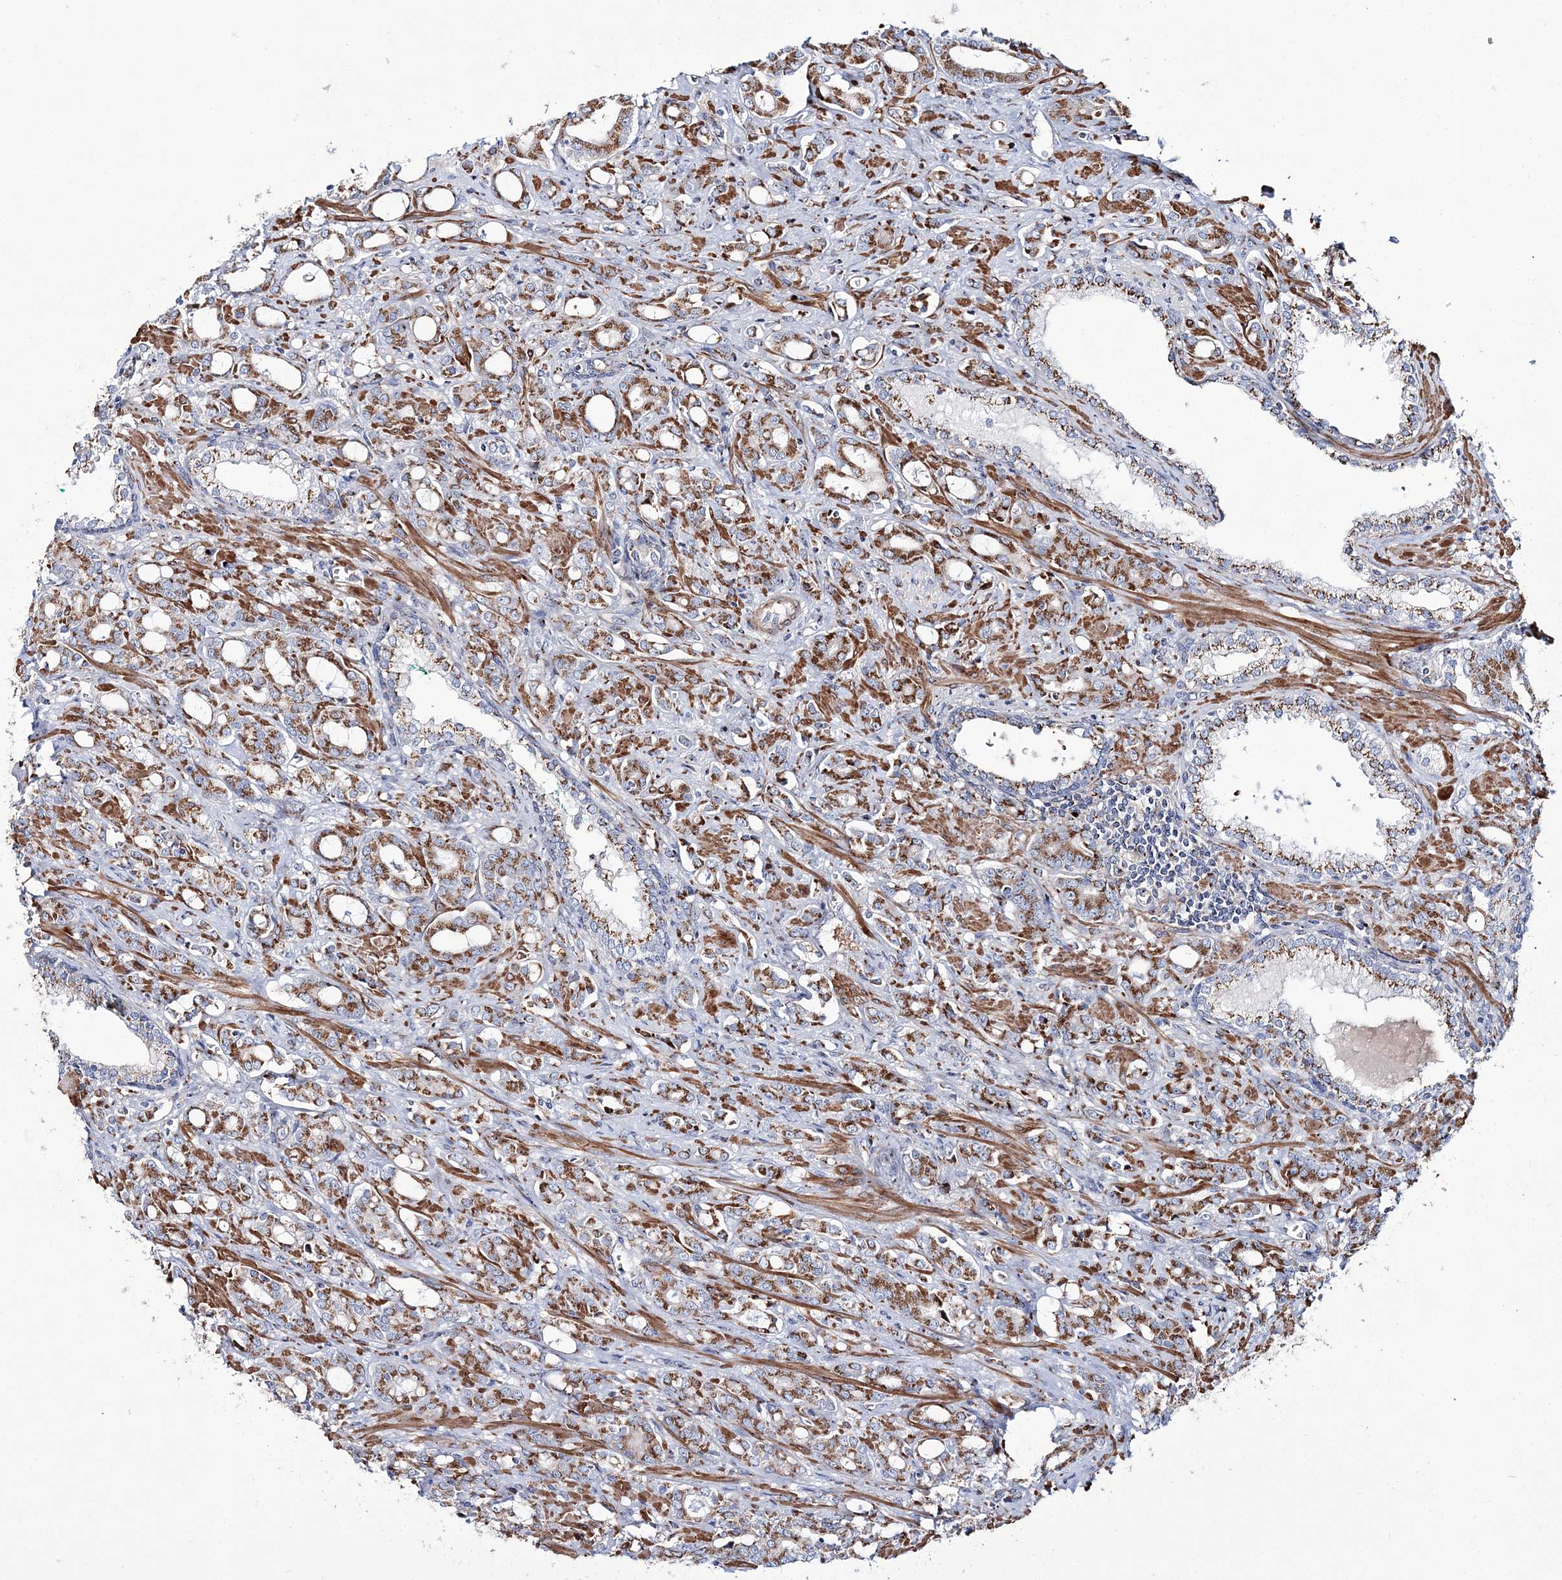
{"staining": {"intensity": "moderate", "quantity": ">75%", "location": "cytoplasmic/membranous"}, "tissue": "prostate cancer", "cell_type": "Tumor cells", "image_type": "cancer", "snomed": [{"axis": "morphology", "description": "Adenocarcinoma, High grade"}, {"axis": "topography", "description": "Prostate"}], "caption": "Moderate cytoplasmic/membranous protein expression is appreciated in about >75% of tumor cells in prostate cancer.", "gene": "MAN1A2", "patient": {"sex": "male", "age": 72}}